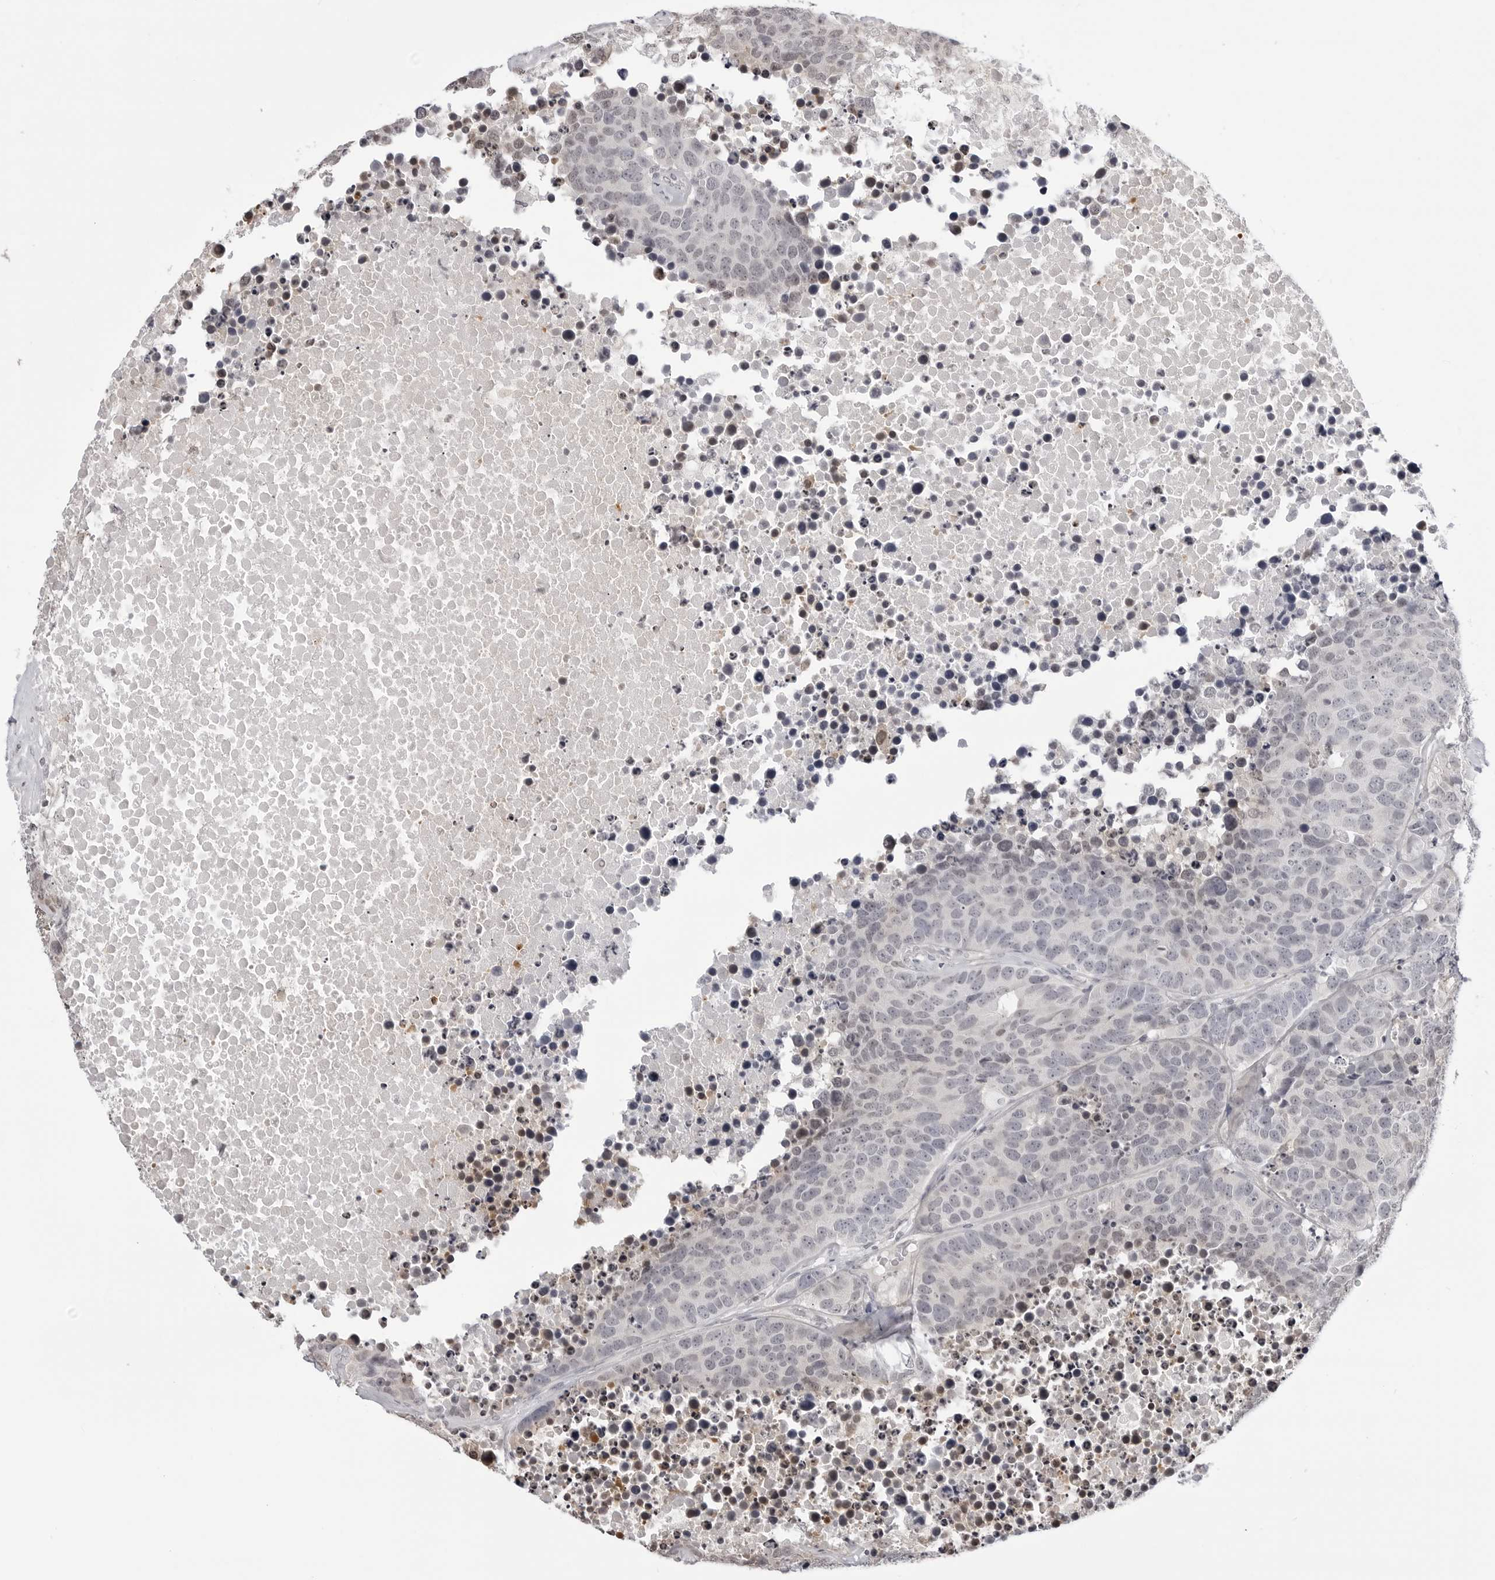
{"staining": {"intensity": "negative", "quantity": "none", "location": "none"}, "tissue": "carcinoid", "cell_type": "Tumor cells", "image_type": "cancer", "snomed": [{"axis": "morphology", "description": "Carcinoid, malignant, NOS"}, {"axis": "topography", "description": "Lung"}], "caption": "Carcinoid was stained to show a protein in brown. There is no significant positivity in tumor cells.", "gene": "YWHAG", "patient": {"sex": "male", "age": 60}}